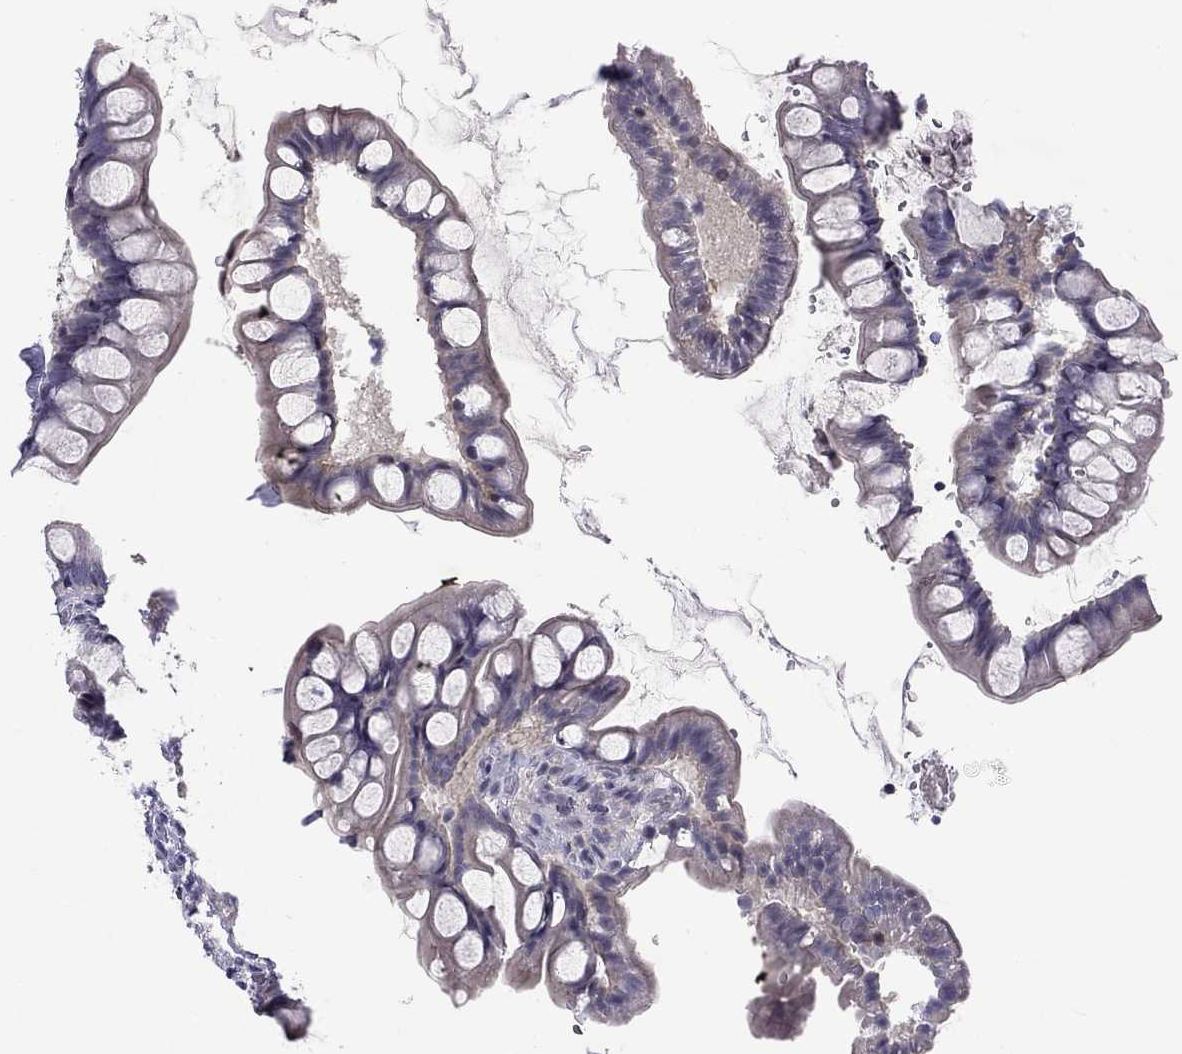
{"staining": {"intensity": "negative", "quantity": "none", "location": "none"}, "tissue": "small intestine", "cell_type": "Glandular cells", "image_type": "normal", "snomed": [{"axis": "morphology", "description": "Normal tissue, NOS"}, {"axis": "topography", "description": "Small intestine"}], "caption": "This is an immunohistochemistry (IHC) image of benign human small intestine. There is no staining in glandular cells.", "gene": "RTL9", "patient": {"sex": "male", "age": 70}}